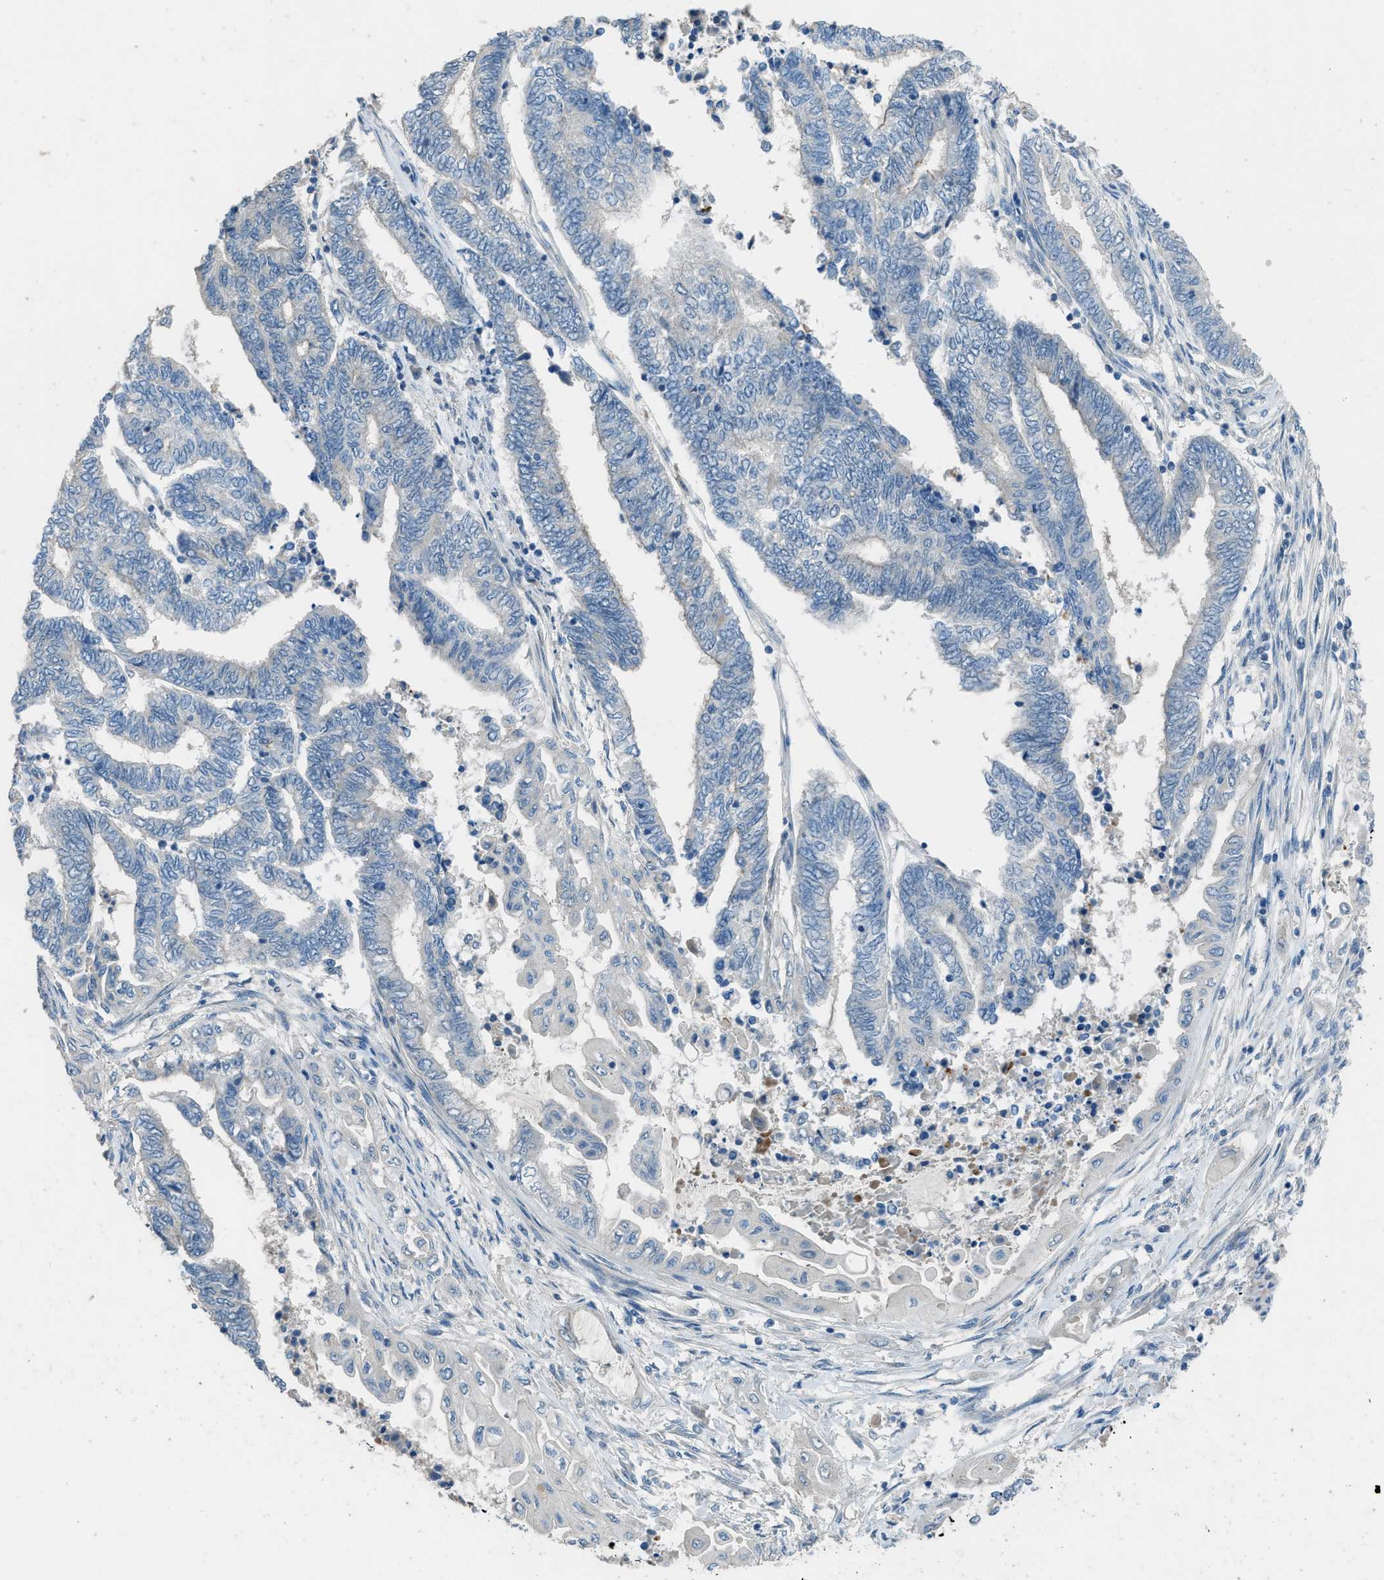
{"staining": {"intensity": "negative", "quantity": "none", "location": "none"}, "tissue": "endometrial cancer", "cell_type": "Tumor cells", "image_type": "cancer", "snomed": [{"axis": "morphology", "description": "Adenocarcinoma, NOS"}, {"axis": "topography", "description": "Uterus"}, {"axis": "topography", "description": "Endometrium"}], "caption": "Immunohistochemical staining of endometrial adenocarcinoma displays no significant staining in tumor cells.", "gene": "TIMD4", "patient": {"sex": "female", "age": 70}}